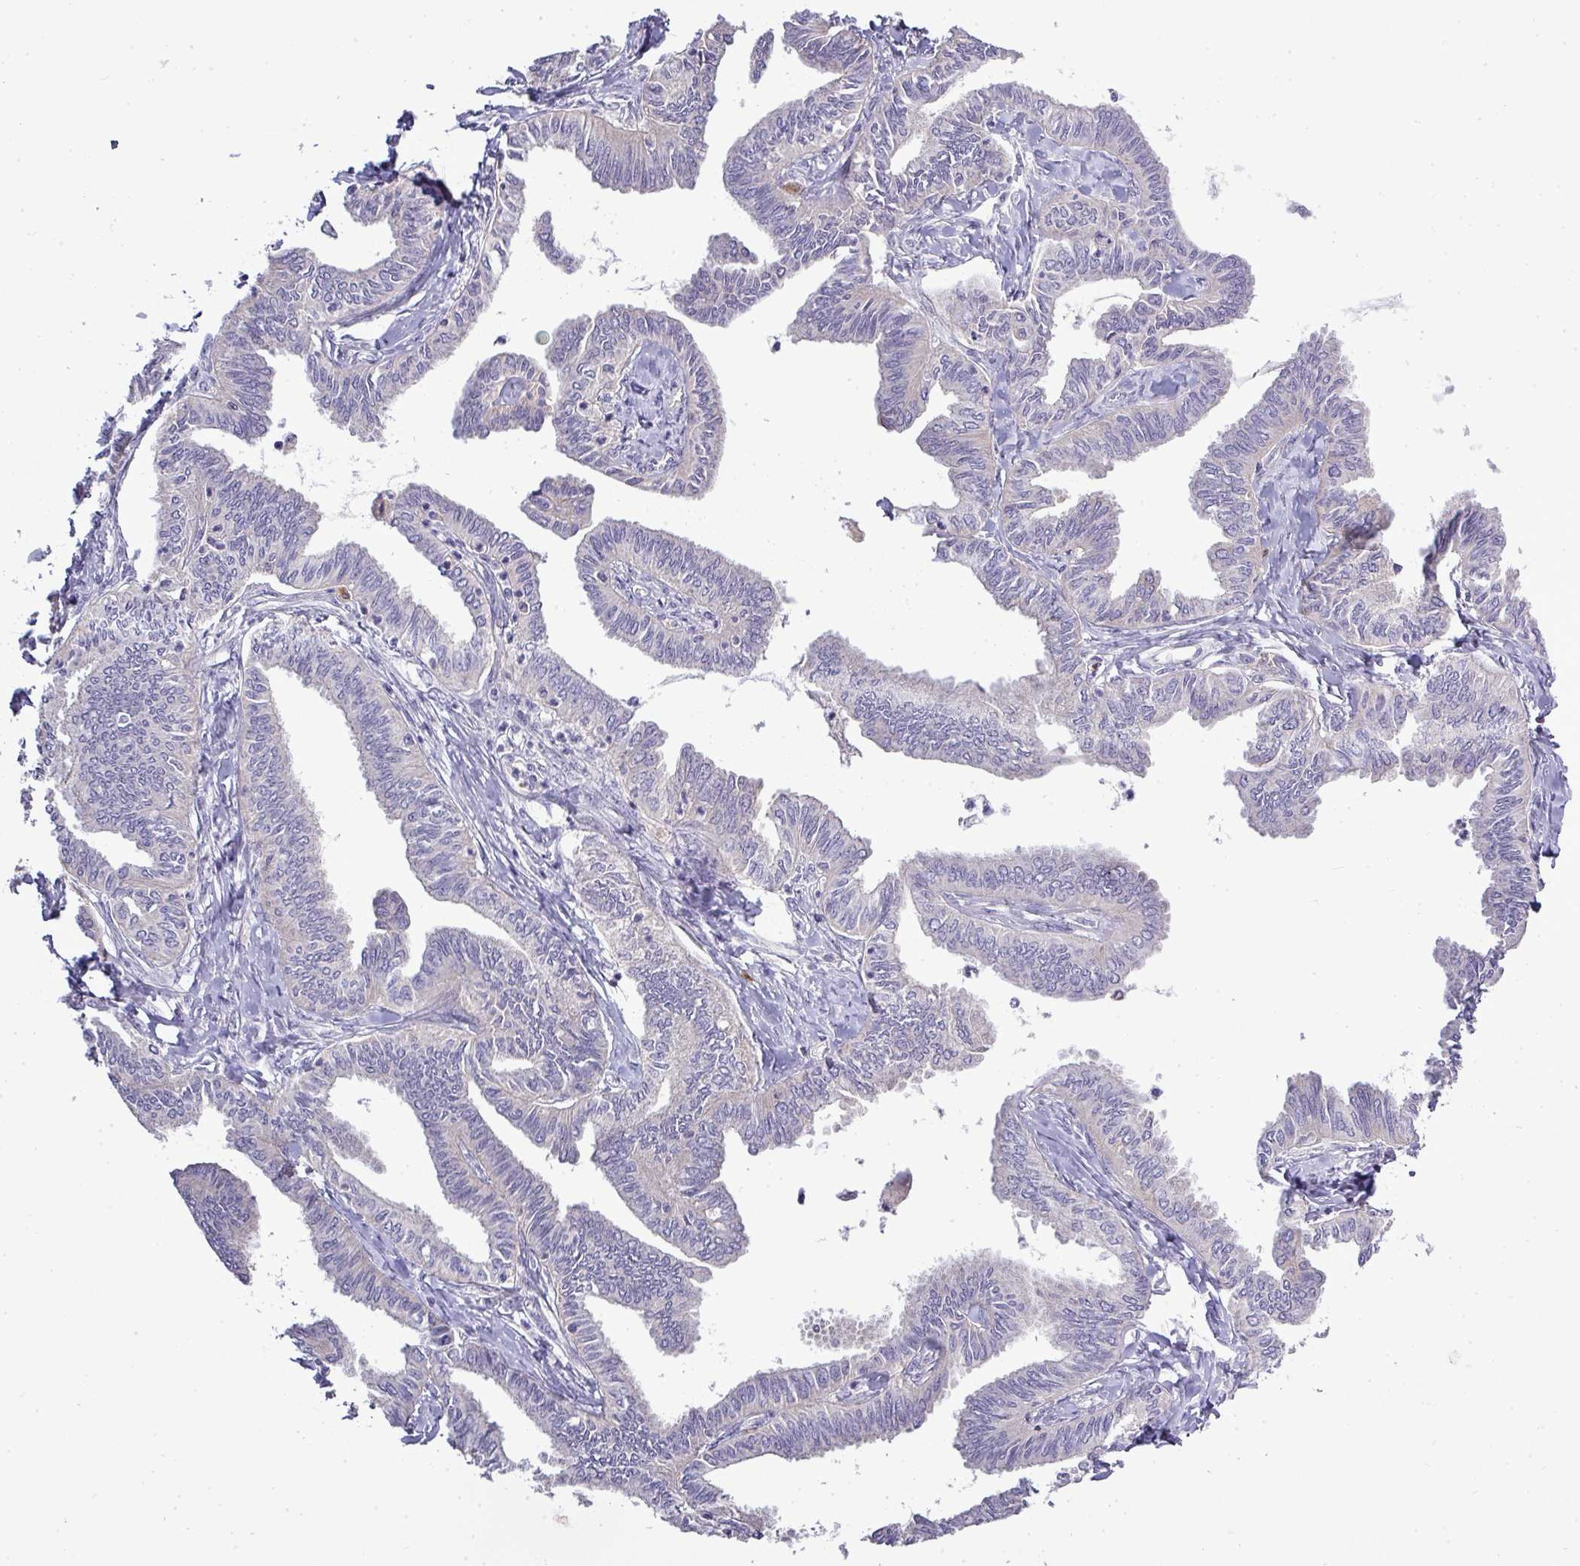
{"staining": {"intensity": "negative", "quantity": "none", "location": "none"}, "tissue": "ovarian cancer", "cell_type": "Tumor cells", "image_type": "cancer", "snomed": [{"axis": "morphology", "description": "Carcinoma, endometroid"}, {"axis": "topography", "description": "Ovary"}], "caption": "High magnification brightfield microscopy of ovarian endometroid carcinoma stained with DAB (brown) and counterstained with hematoxylin (blue): tumor cells show no significant positivity.", "gene": "STAT5A", "patient": {"sex": "female", "age": 70}}